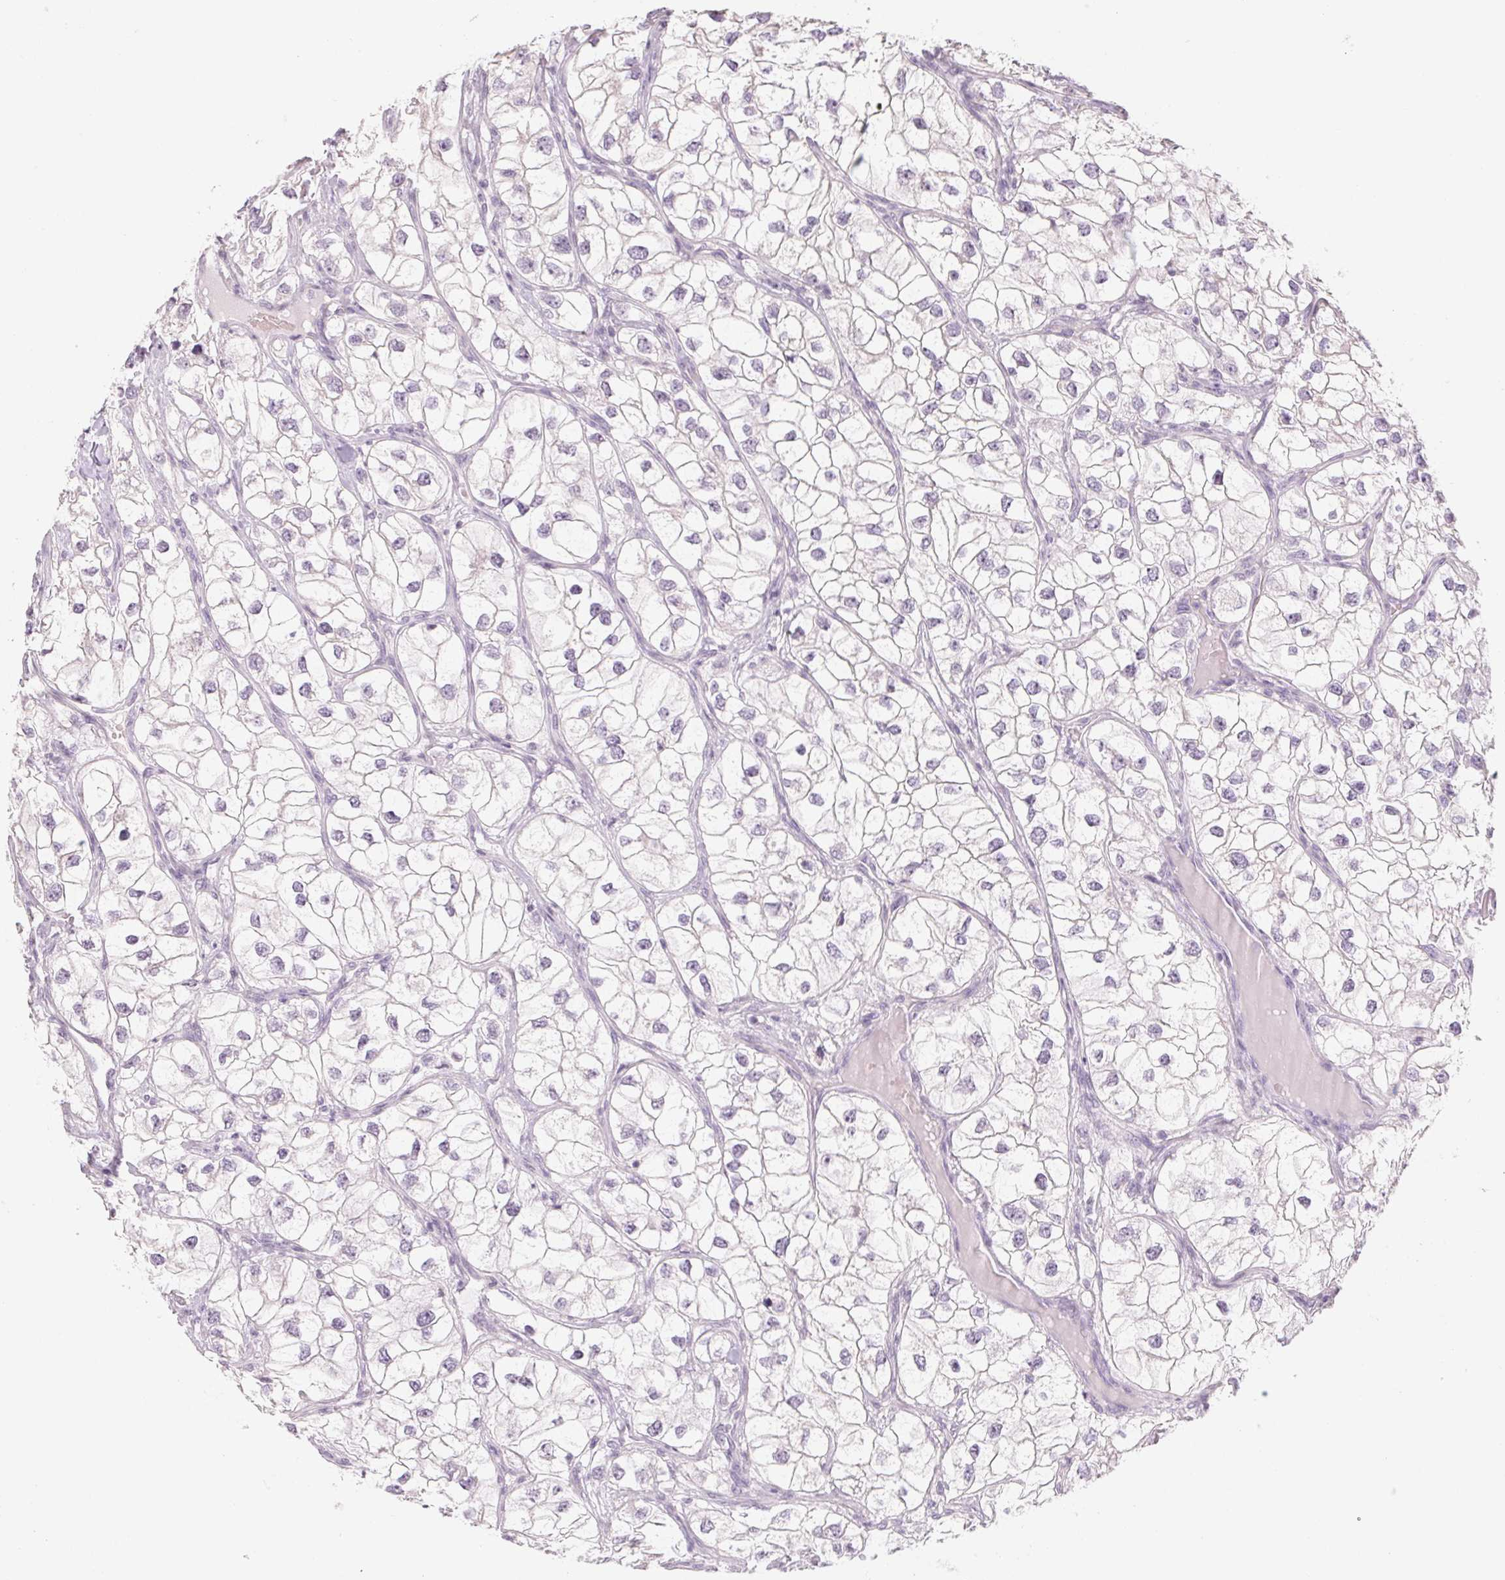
{"staining": {"intensity": "negative", "quantity": "none", "location": "none"}, "tissue": "renal cancer", "cell_type": "Tumor cells", "image_type": "cancer", "snomed": [{"axis": "morphology", "description": "Adenocarcinoma, NOS"}, {"axis": "topography", "description": "Kidney"}], "caption": "IHC of renal adenocarcinoma demonstrates no staining in tumor cells.", "gene": "POU1F1", "patient": {"sex": "male", "age": 59}}